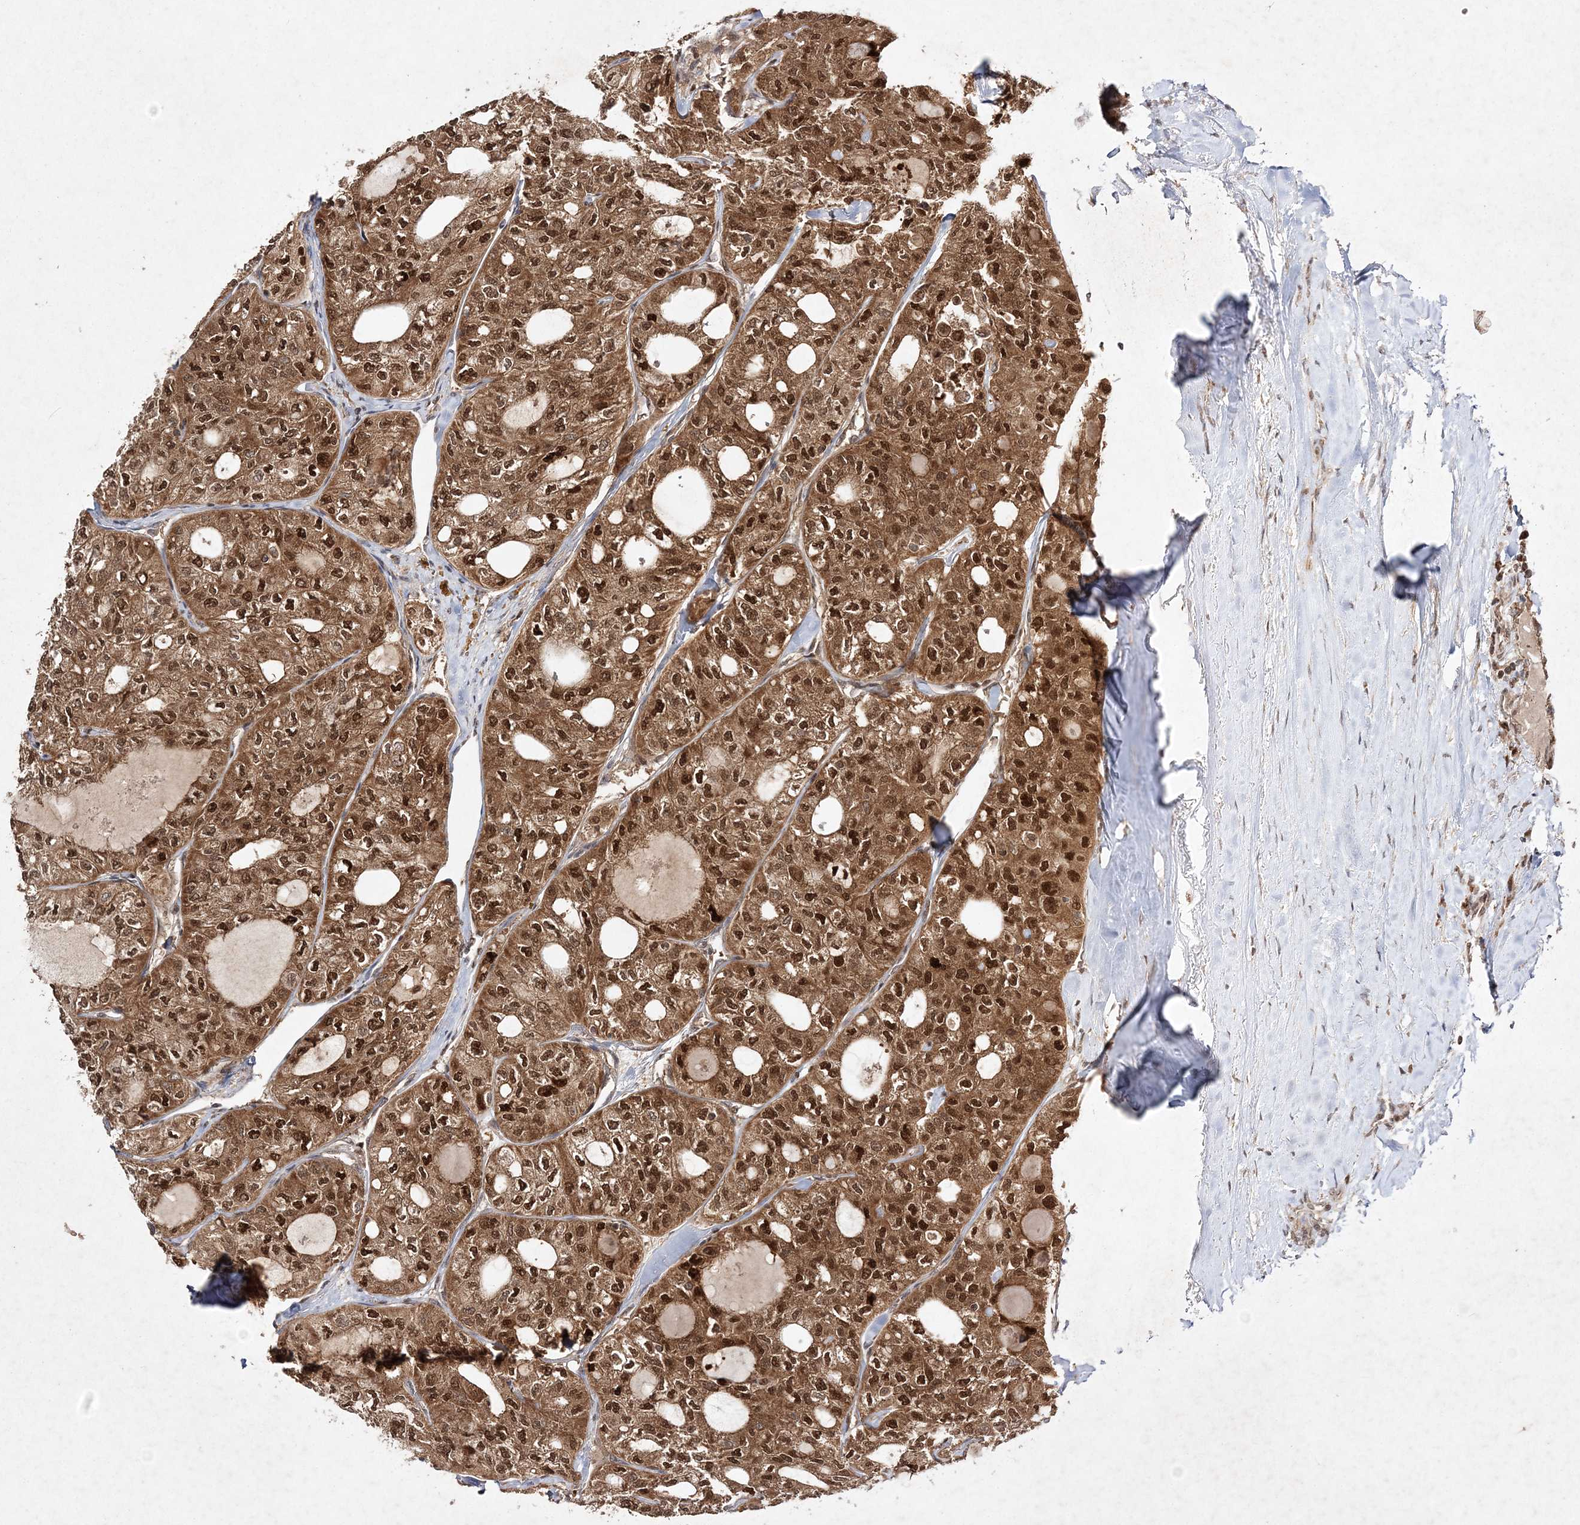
{"staining": {"intensity": "strong", "quantity": ">75%", "location": "cytoplasmic/membranous,nuclear"}, "tissue": "thyroid cancer", "cell_type": "Tumor cells", "image_type": "cancer", "snomed": [{"axis": "morphology", "description": "Follicular adenoma carcinoma, NOS"}, {"axis": "topography", "description": "Thyroid gland"}], "caption": "Strong cytoplasmic/membranous and nuclear expression for a protein is present in approximately >75% of tumor cells of thyroid cancer (follicular adenoma carcinoma) using immunohistochemistry.", "gene": "NIF3L1", "patient": {"sex": "male", "age": 75}}